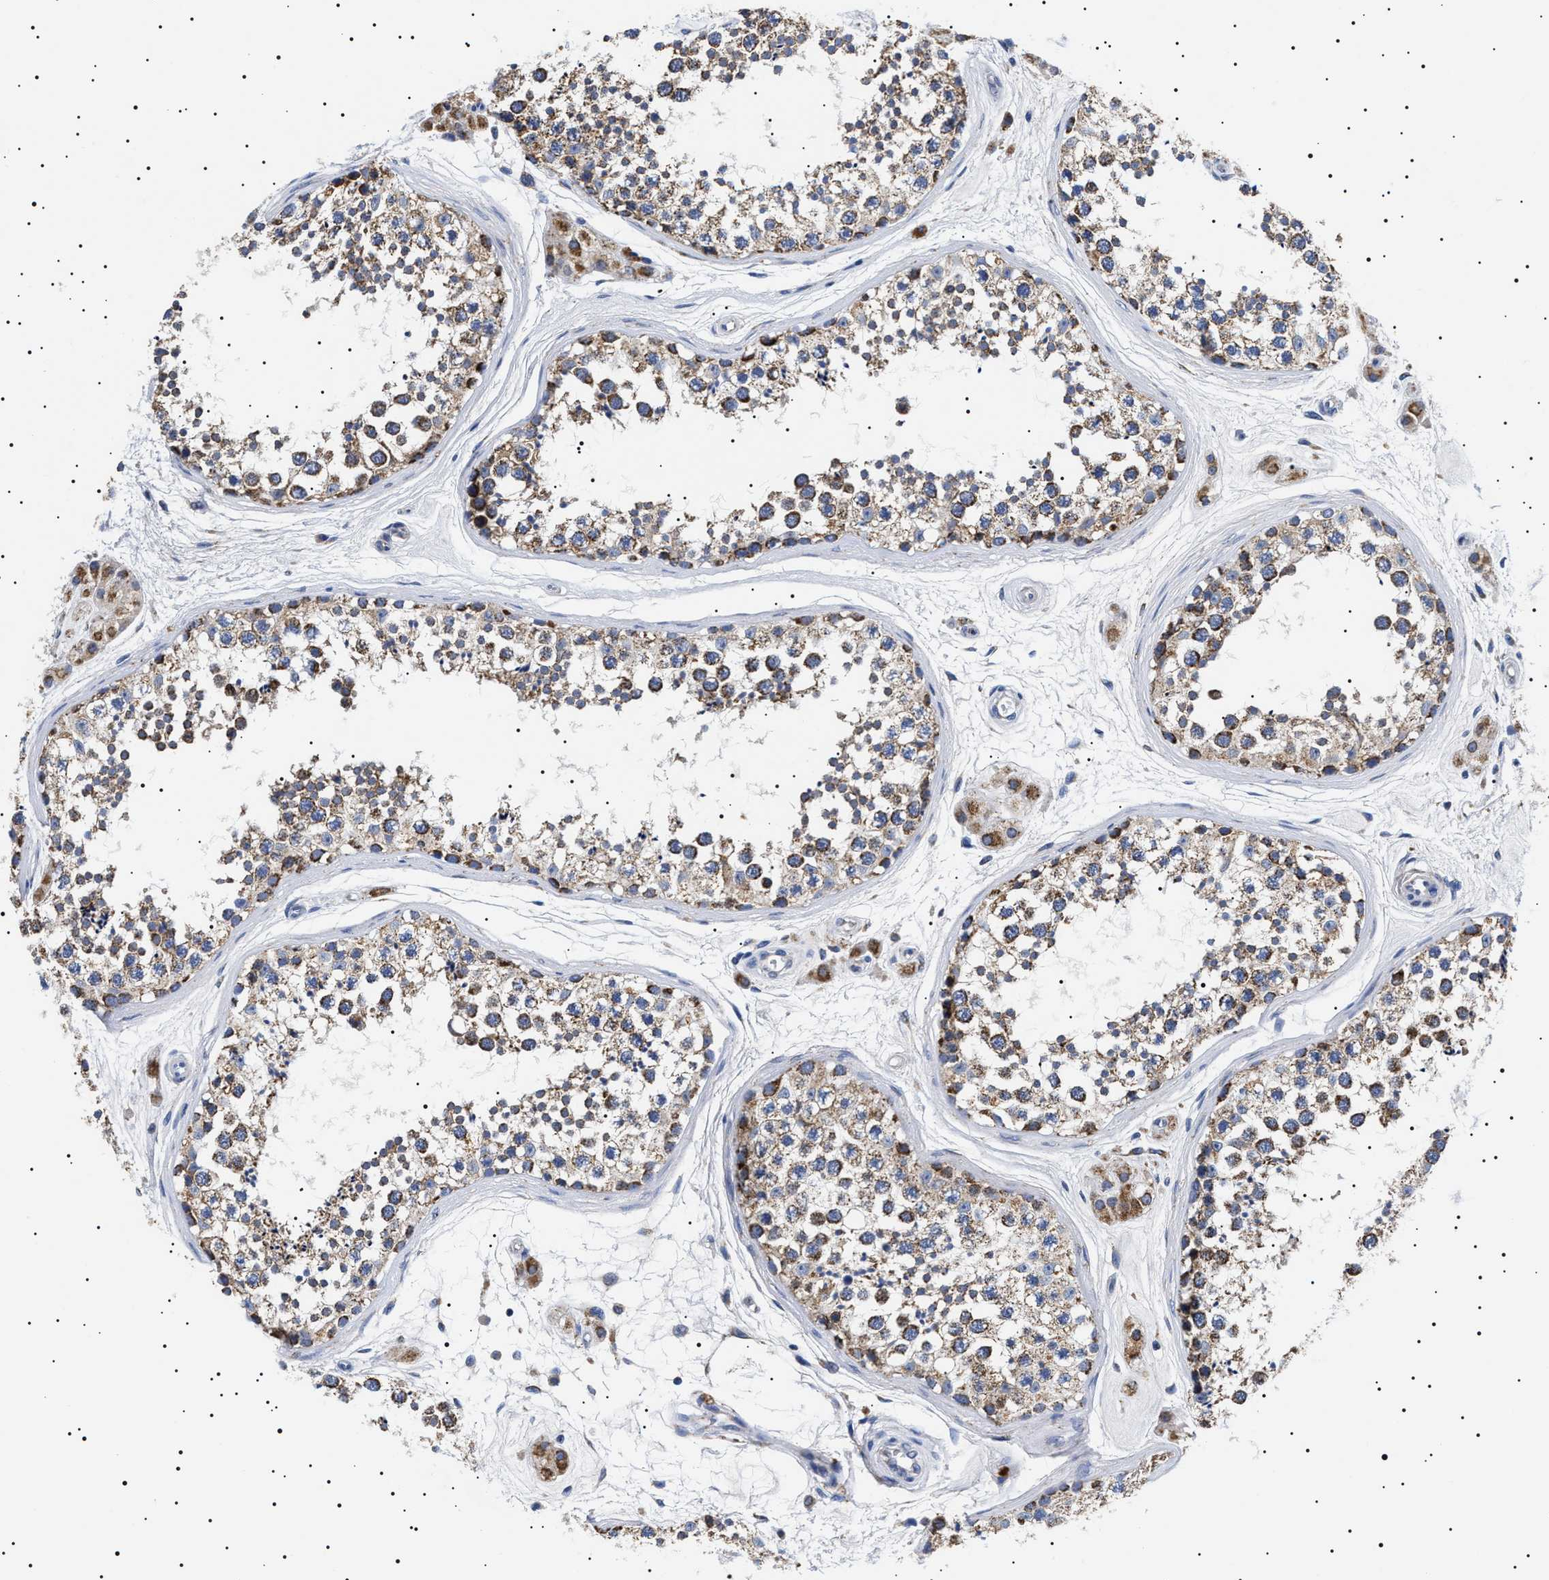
{"staining": {"intensity": "strong", "quantity": "25%-75%", "location": "cytoplasmic/membranous"}, "tissue": "testis", "cell_type": "Cells in seminiferous ducts", "image_type": "normal", "snomed": [{"axis": "morphology", "description": "Normal tissue, NOS"}, {"axis": "topography", "description": "Testis"}], "caption": "Testis stained for a protein demonstrates strong cytoplasmic/membranous positivity in cells in seminiferous ducts. Nuclei are stained in blue.", "gene": "CHRDL2", "patient": {"sex": "male", "age": 56}}